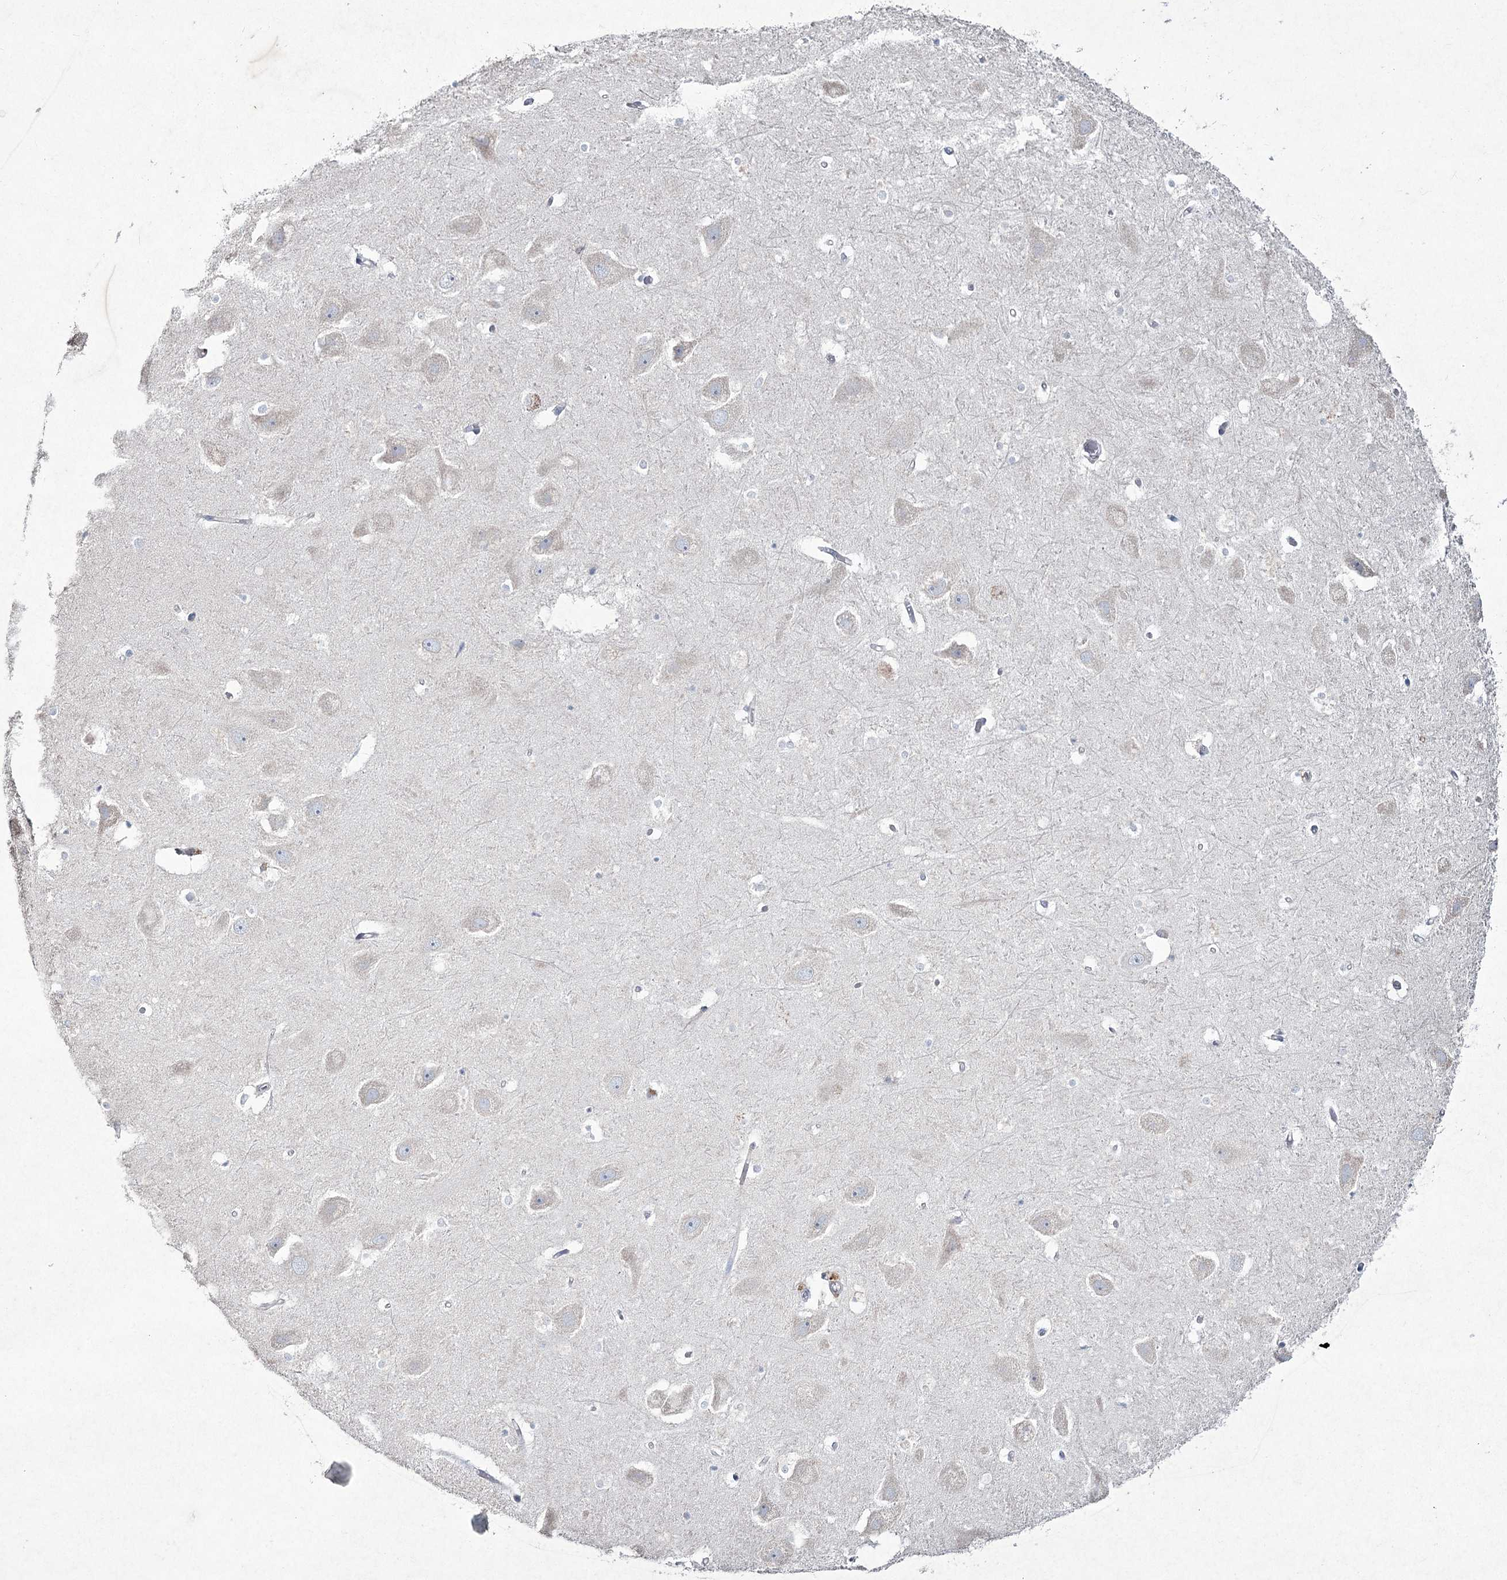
{"staining": {"intensity": "negative", "quantity": "none", "location": "none"}, "tissue": "hippocampus", "cell_type": "Glial cells", "image_type": "normal", "snomed": [{"axis": "morphology", "description": "Normal tissue, NOS"}, {"axis": "topography", "description": "Hippocampus"}], "caption": "Immunohistochemistry micrograph of benign hippocampus: hippocampus stained with DAB (3,3'-diaminobenzidine) shows no significant protein positivity in glial cells.", "gene": "NIPAL4", "patient": {"sex": "female", "age": 52}}